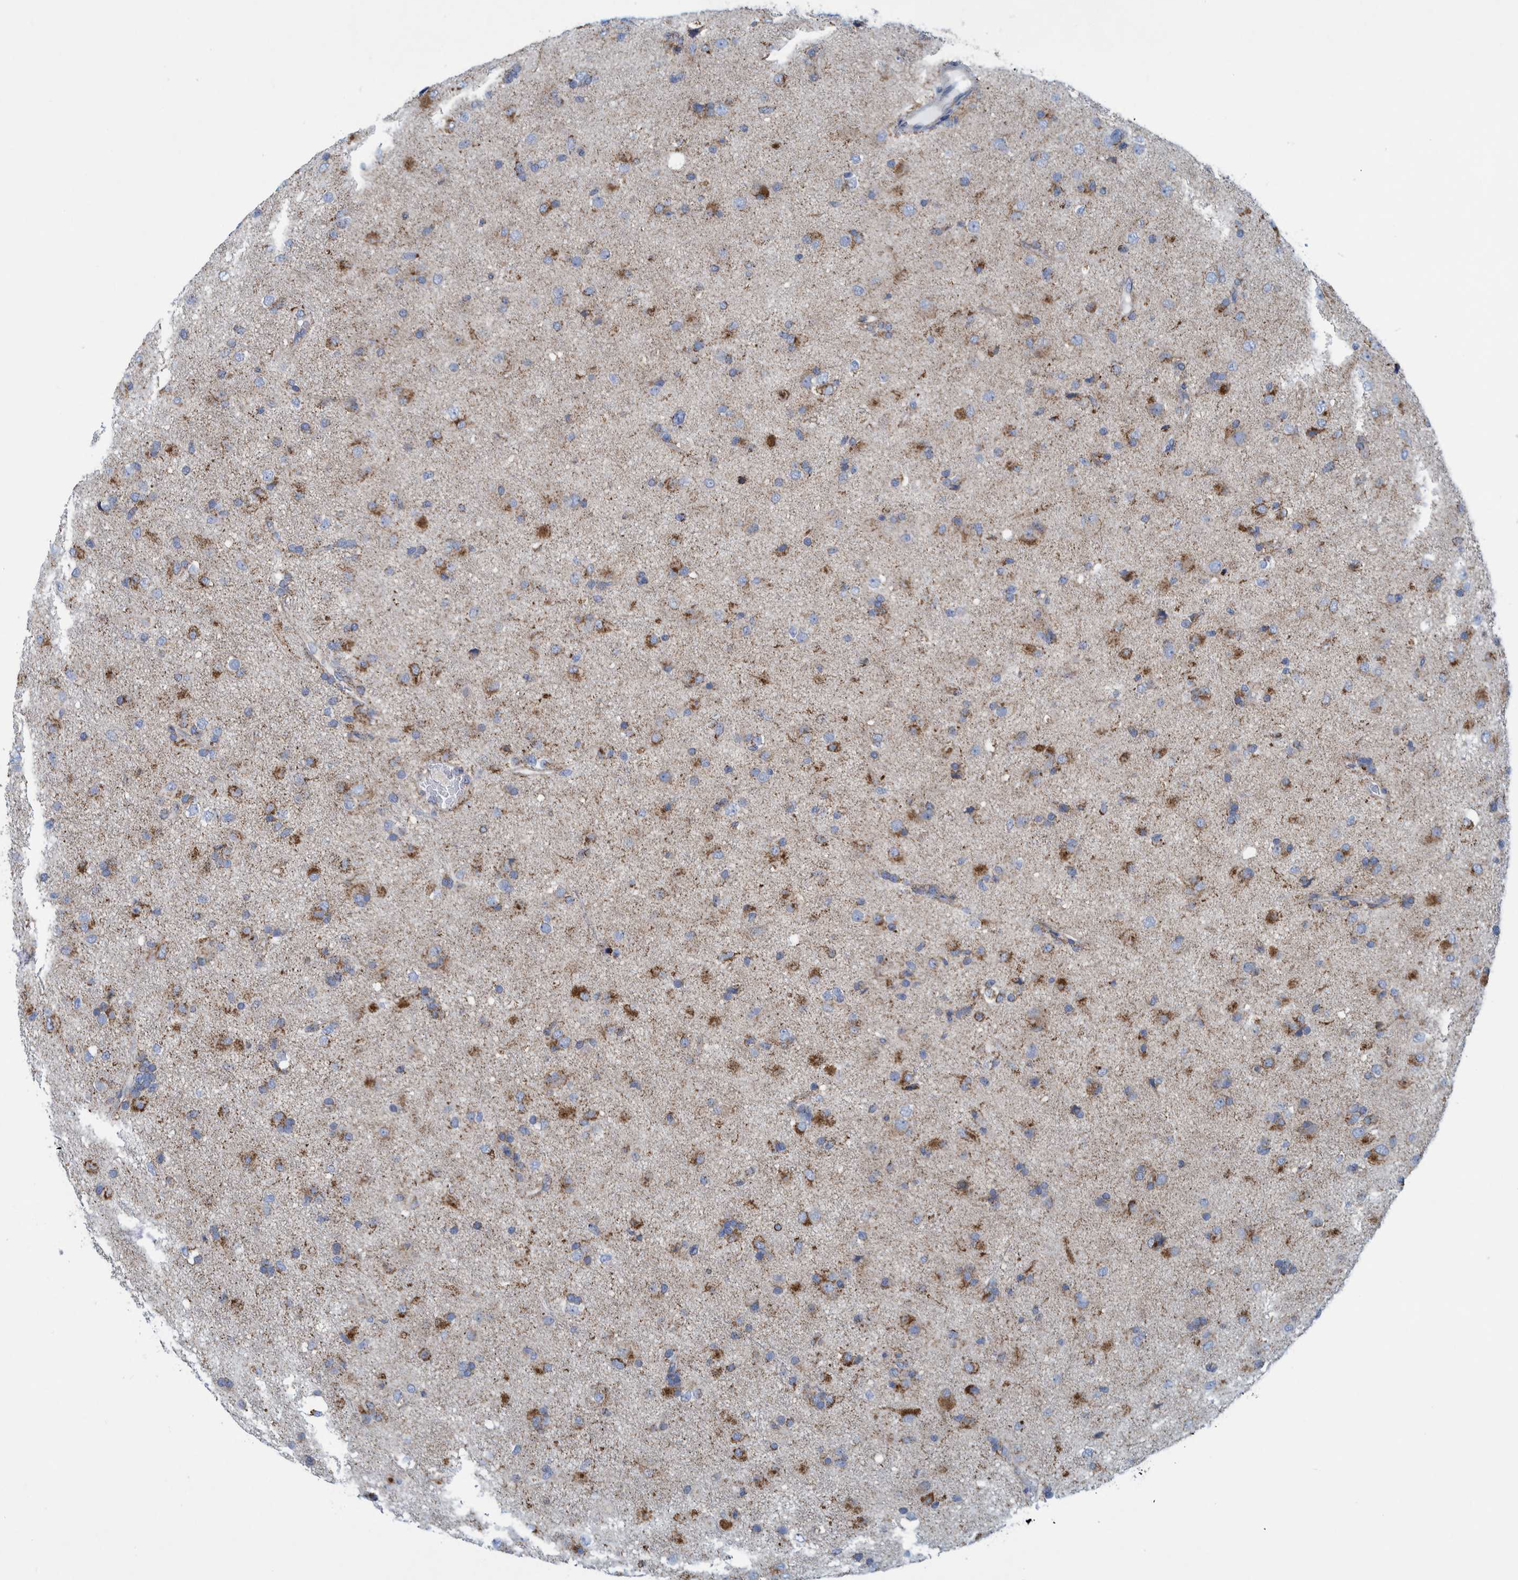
{"staining": {"intensity": "strong", "quantity": "25%-75%", "location": "cytoplasmic/membranous"}, "tissue": "glioma", "cell_type": "Tumor cells", "image_type": "cancer", "snomed": [{"axis": "morphology", "description": "Glioma, malignant, Low grade"}, {"axis": "topography", "description": "Brain"}], "caption": "The photomicrograph reveals staining of glioma, revealing strong cytoplasmic/membranous protein expression (brown color) within tumor cells.", "gene": "MRPS7", "patient": {"sex": "male", "age": 65}}